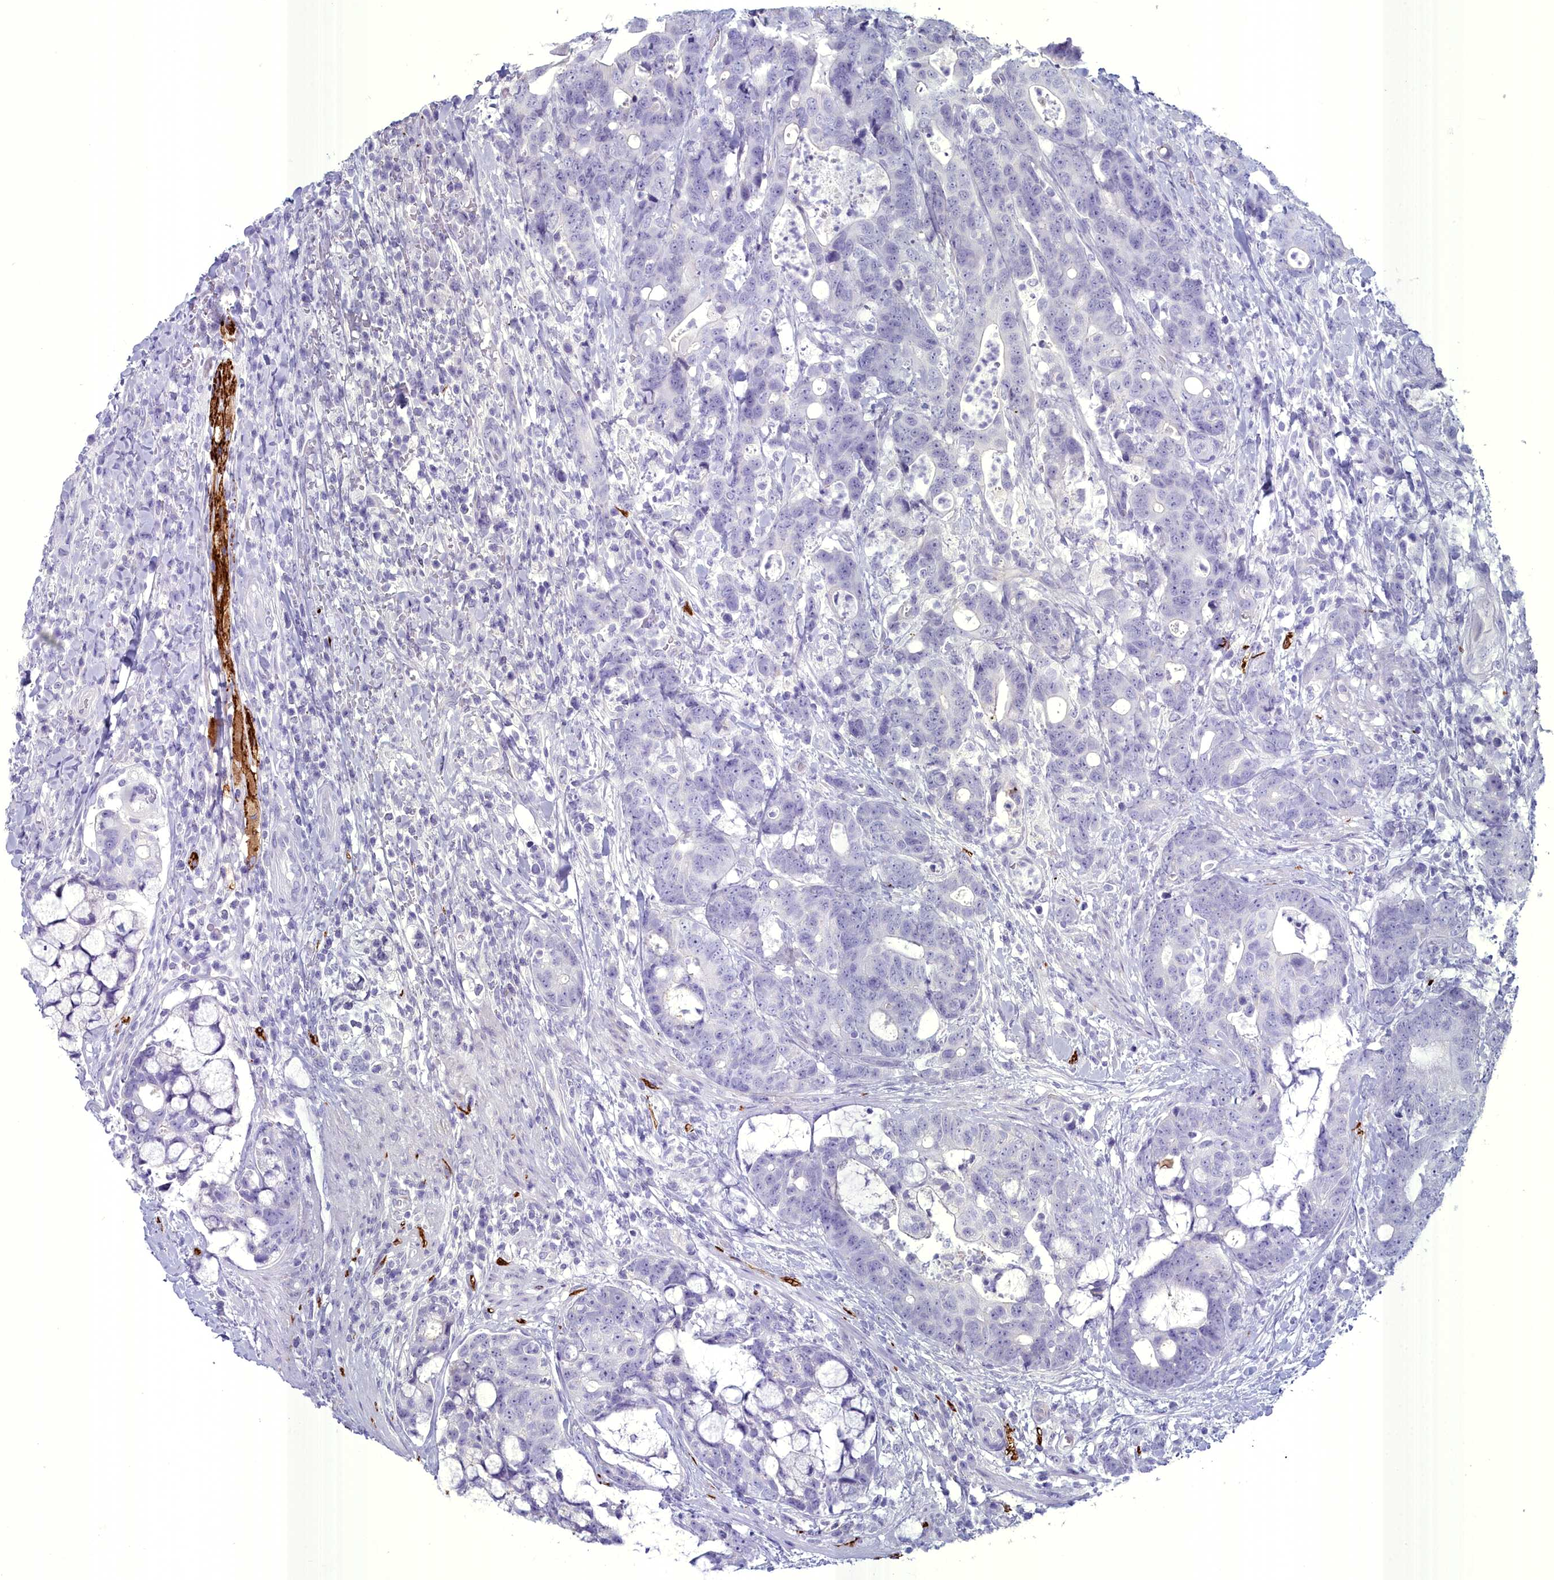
{"staining": {"intensity": "negative", "quantity": "none", "location": "none"}, "tissue": "colorectal cancer", "cell_type": "Tumor cells", "image_type": "cancer", "snomed": [{"axis": "morphology", "description": "Adenocarcinoma, NOS"}, {"axis": "topography", "description": "Colon"}], "caption": "There is no significant staining in tumor cells of colorectal cancer.", "gene": "MAP6", "patient": {"sex": "female", "age": 82}}